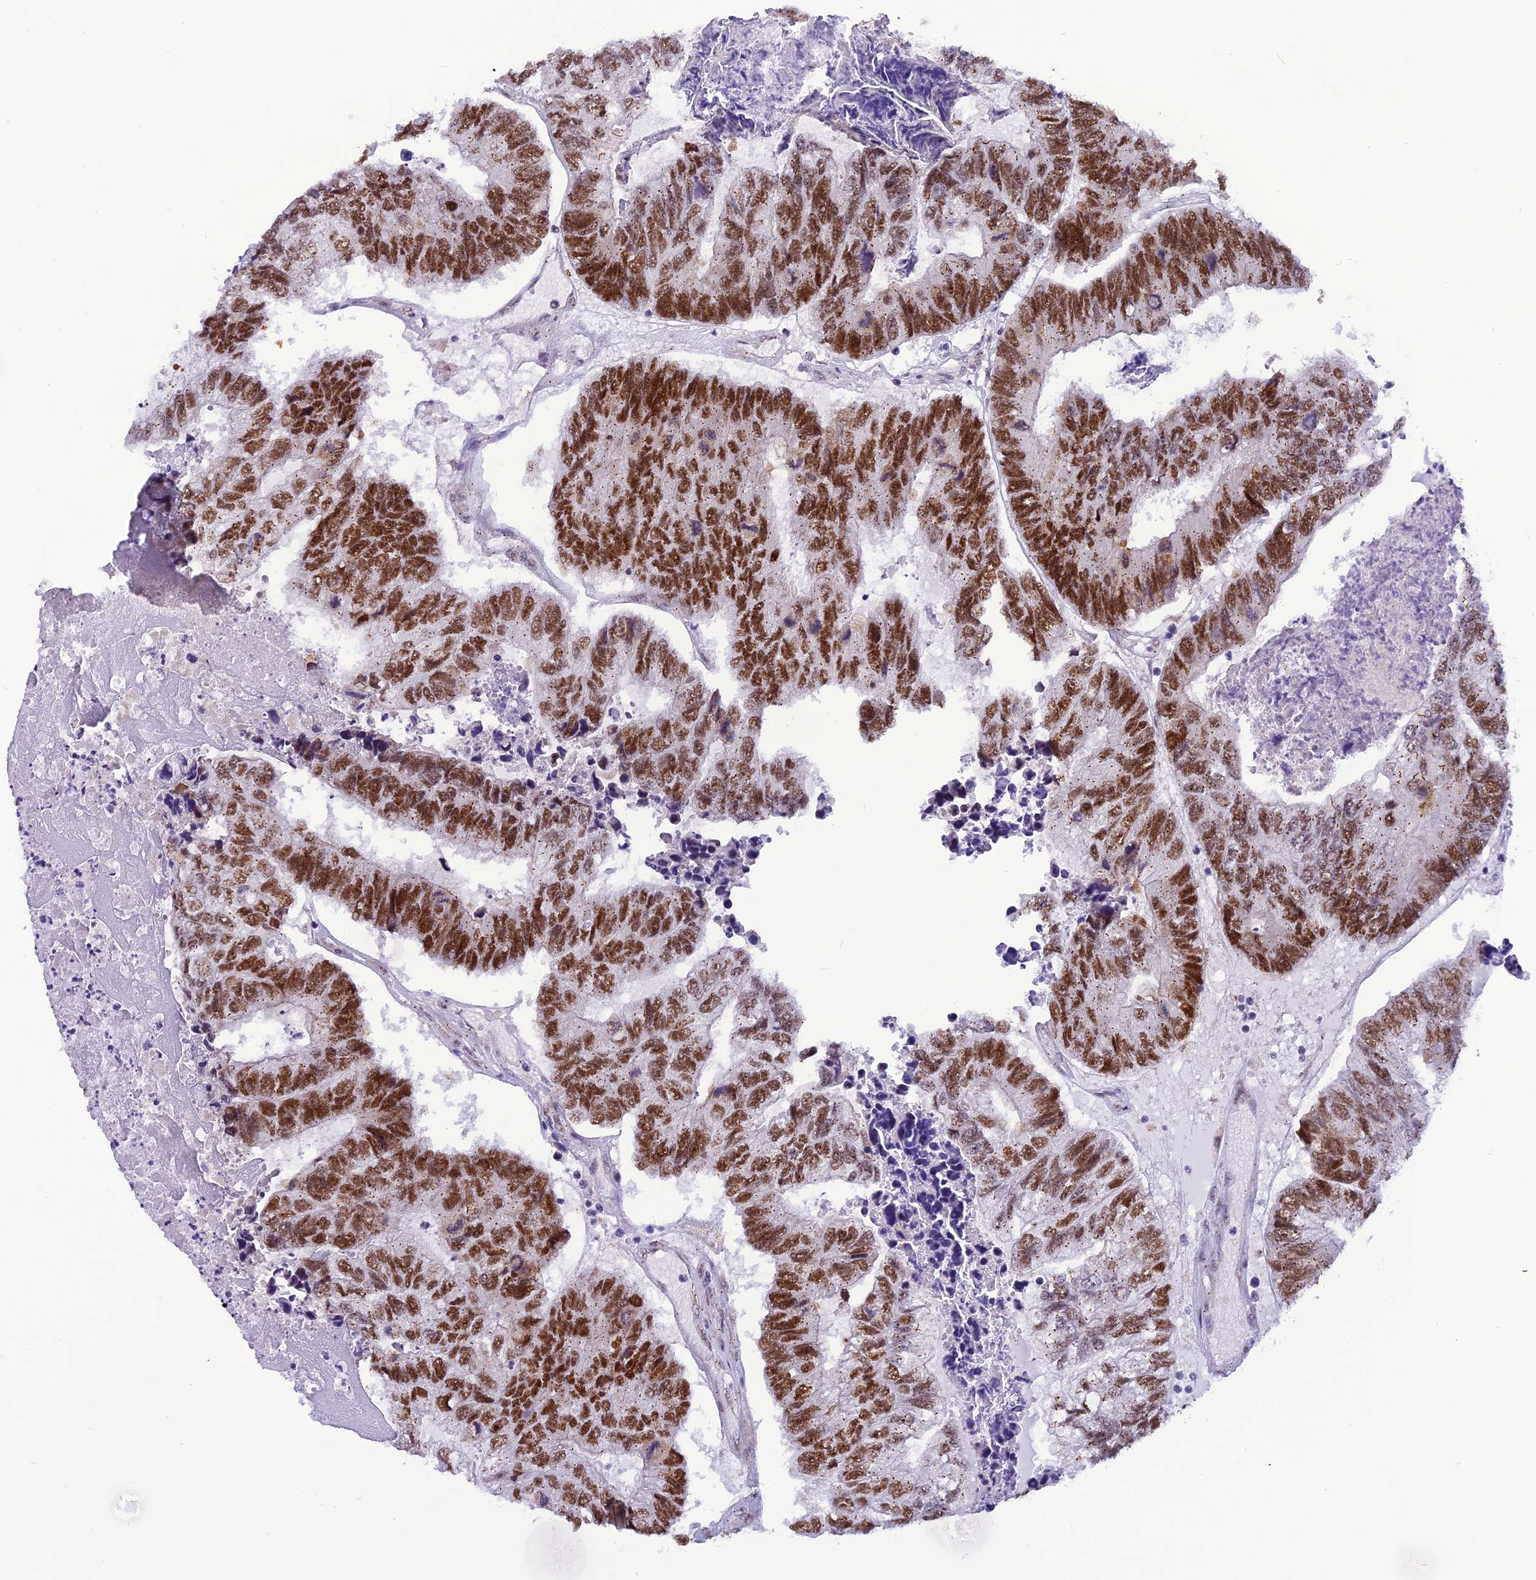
{"staining": {"intensity": "strong", "quantity": ">75%", "location": "nuclear"}, "tissue": "colorectal cancer", "cell_type": "Tumor cells", "image_type": "cancer", "snomed": [{"axis": "morphology", "description": "Adenocarcinoma, NOS"}, {"axis": "topography", "description": "Colon"}], "caption": "High-magnification brightfield microscopy of colorectal cancer stained with DAB (brown) and counterstained with hematoxylin (blue). tumor cells exhibit strong nuclear expression is identified in approximately>75% of cells.", "gene": "IRF2BP1", "patient": {"sex": "female", "age": 67}}